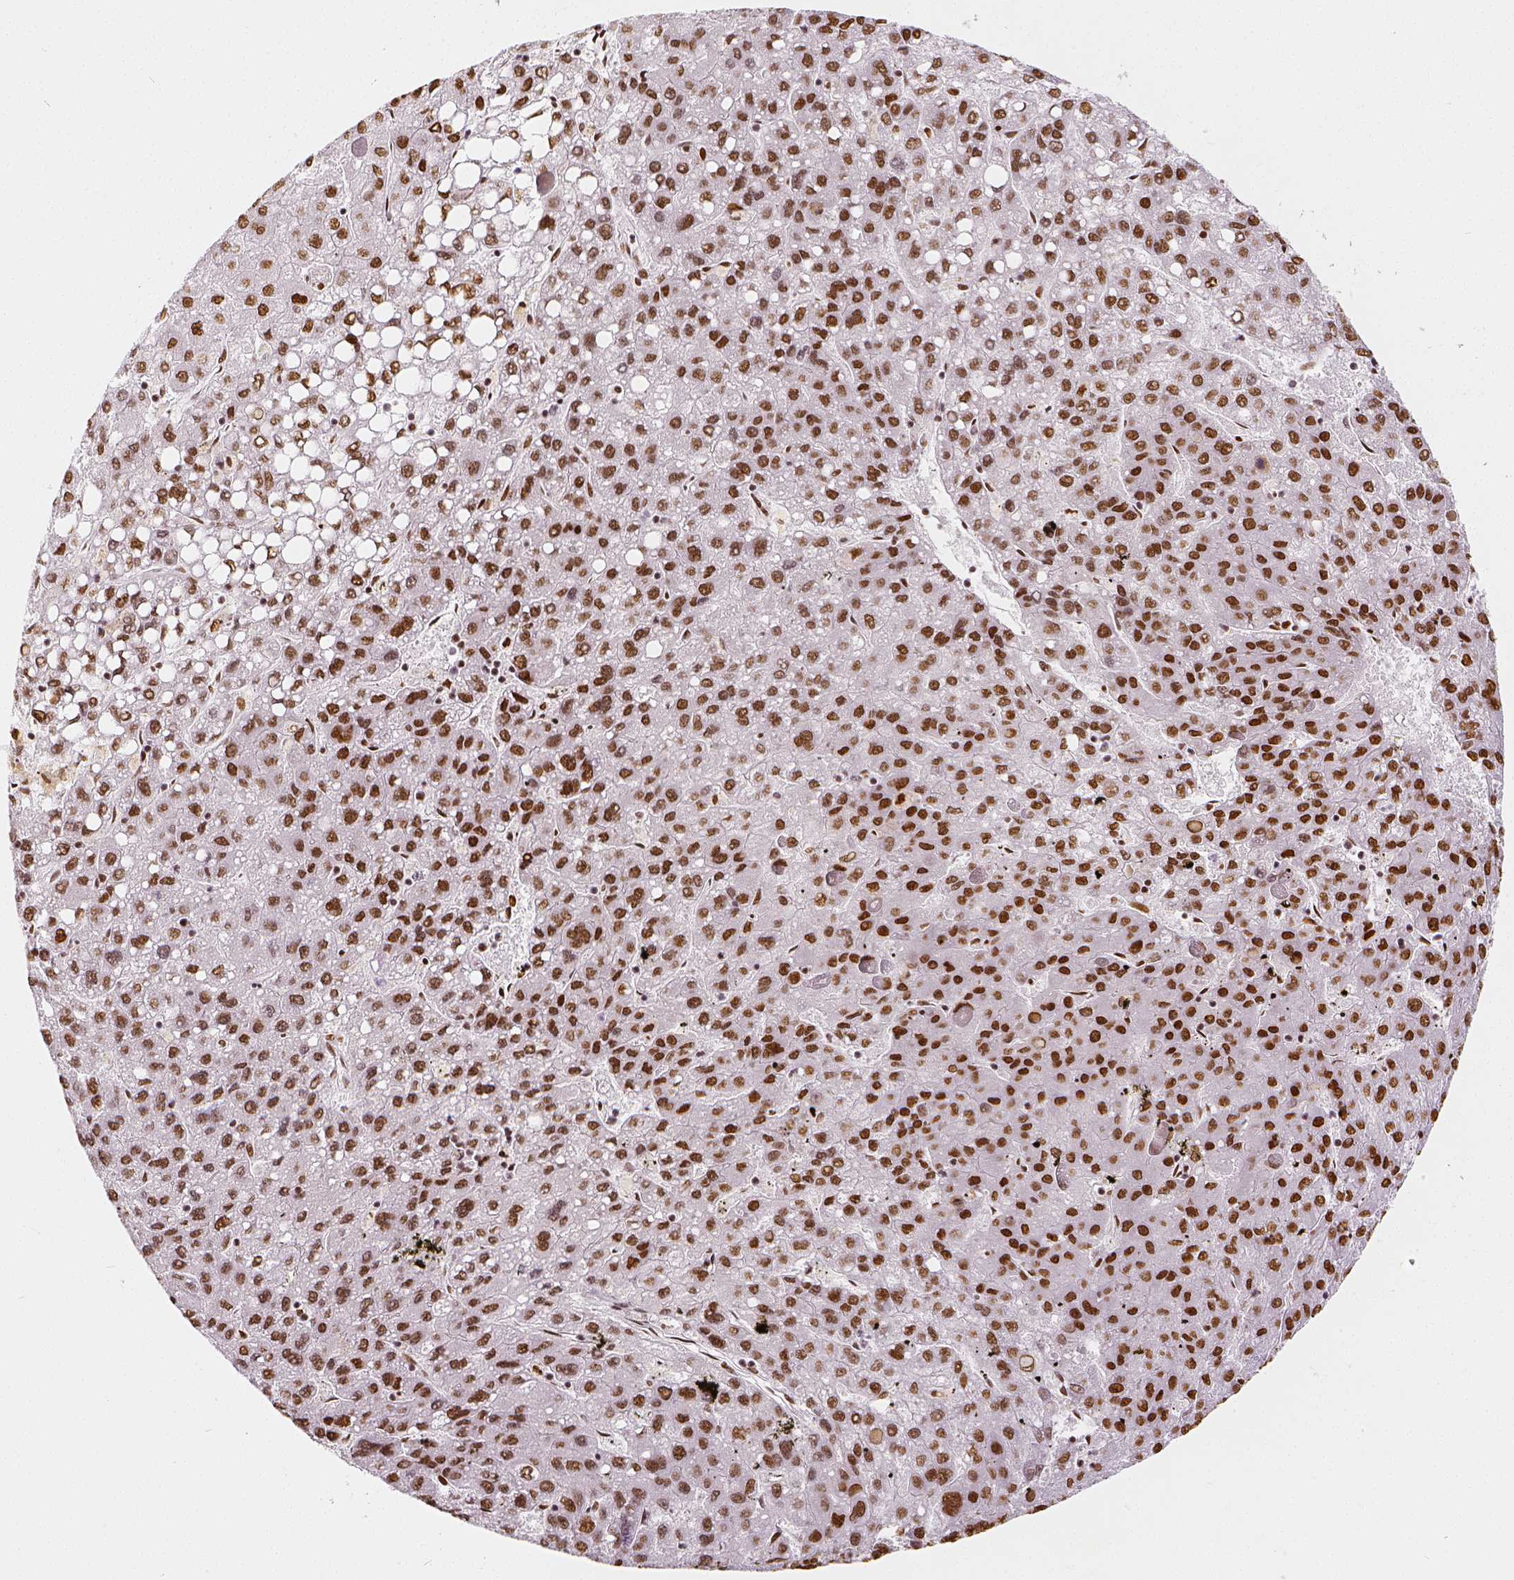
{"staining": {"intensity": "strong", "quantity": ">75%", "location": "nuclear"}, "tissue": "liver cancer", "cell_type": "Tumor cells", "image_type": "cancer", "snomed": [{"axis": "morphology", "description": "Carcinoma, Hepatocellular, NOS"}, {"axis": "topography", "description": "Liver"}], "caption": "Tumor cells show strong nuclear positivity in about >75% of cells in liver cancer.", "gene": "KDM5B", "patient": {"sex": "female", "age": 82}}